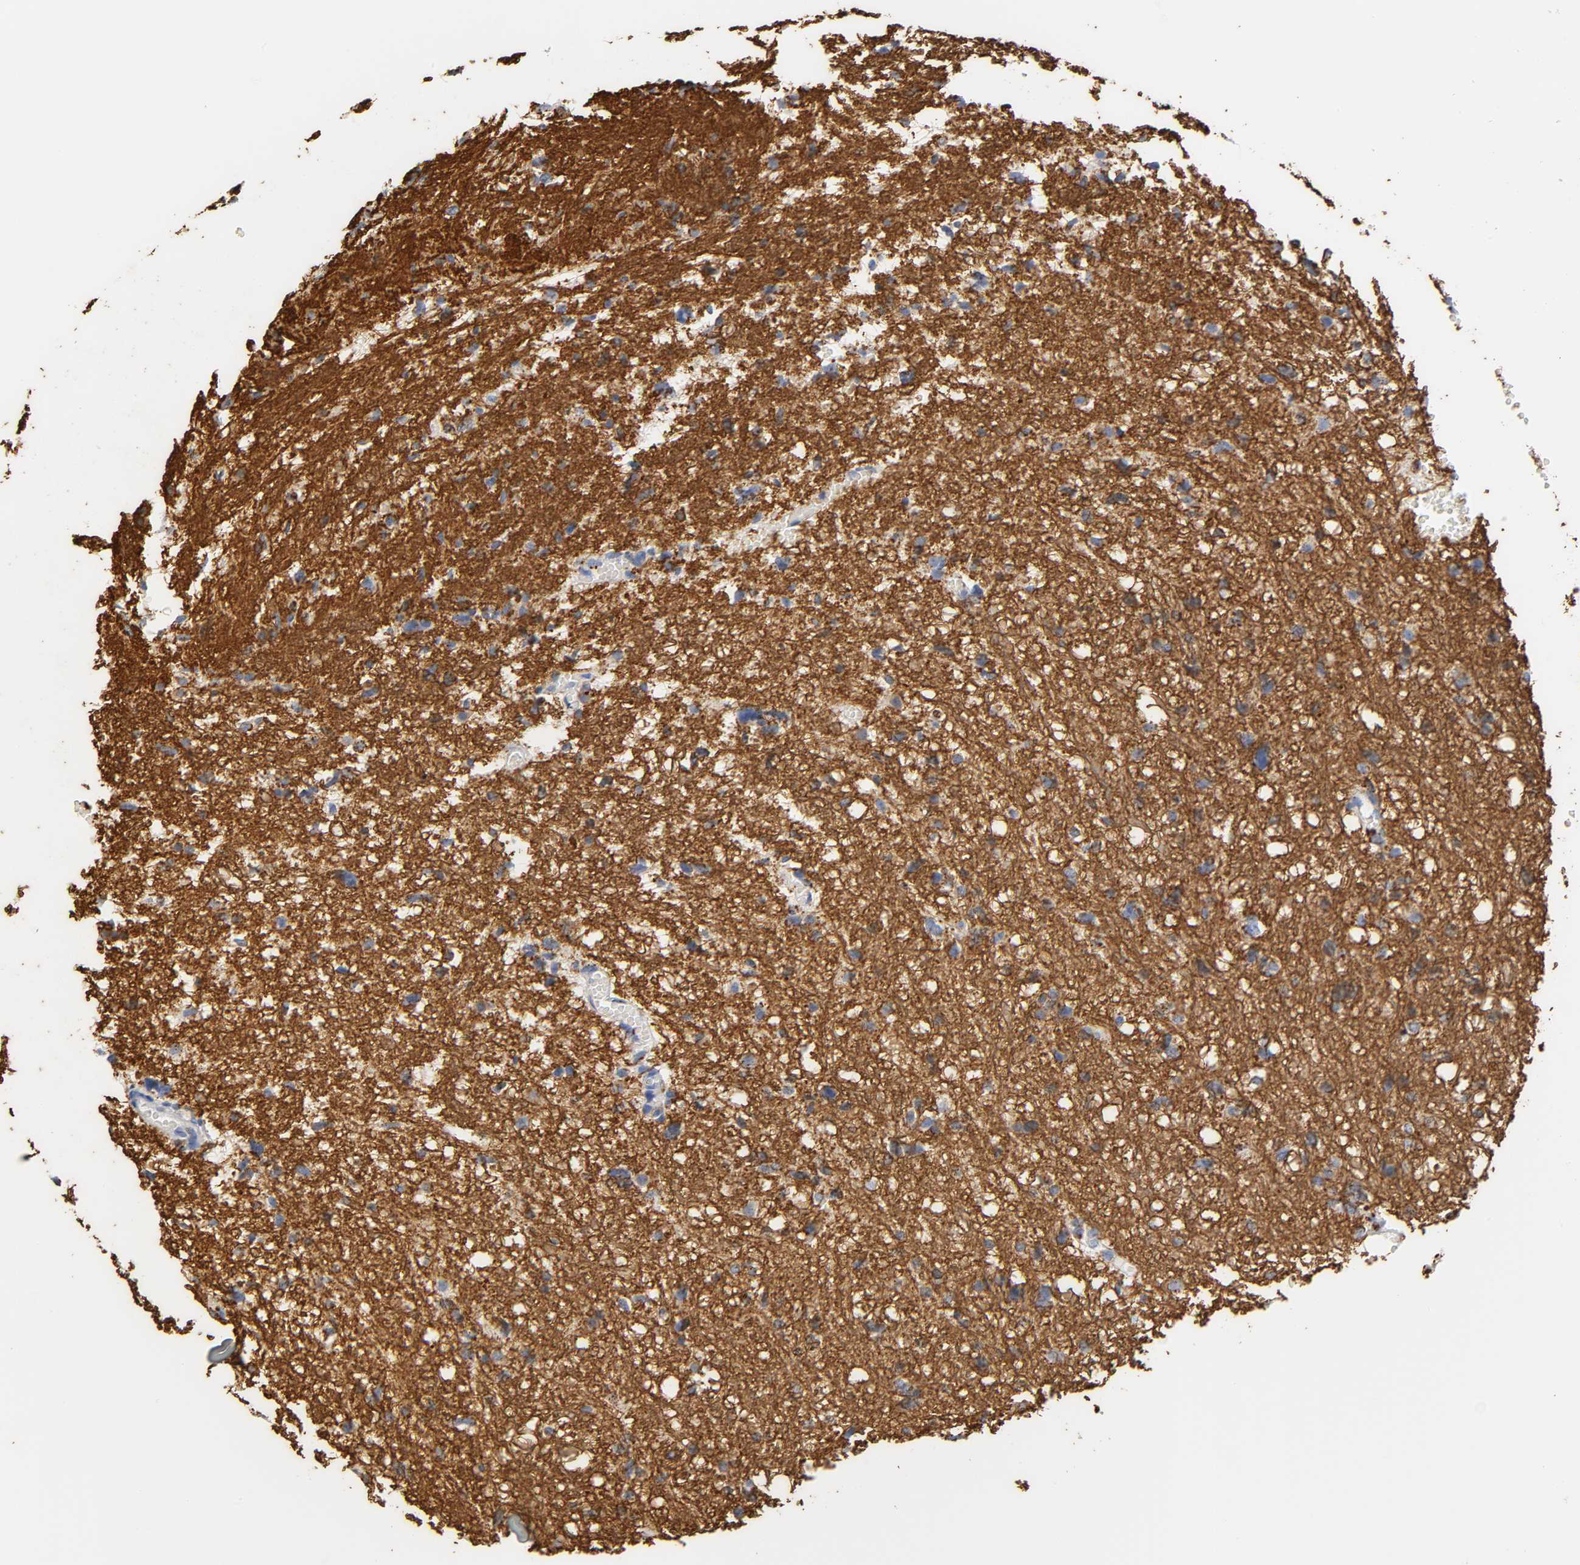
{"staining": {"intensity": "moderate", "quantity": "<25%", "location": "cytoplasmic/membranous"}, "tissue": "glioma", "cell_type": "Tumor cells", "image_type": "cancer", "snomed": [{"axis": "morphology", "description": "Glioma, malignant, High grade"}, {"axis": "topography", "description": "Brain"}], "caption": "The histopathology image reveals immunohistochemical staining of high-grade glioma (malignant). There is moderate cytoplasmic/membranous expression is present in about <25% of tumor cells.", "gene": "PLP1", "patient": {"sex": "female", "age": 59}}